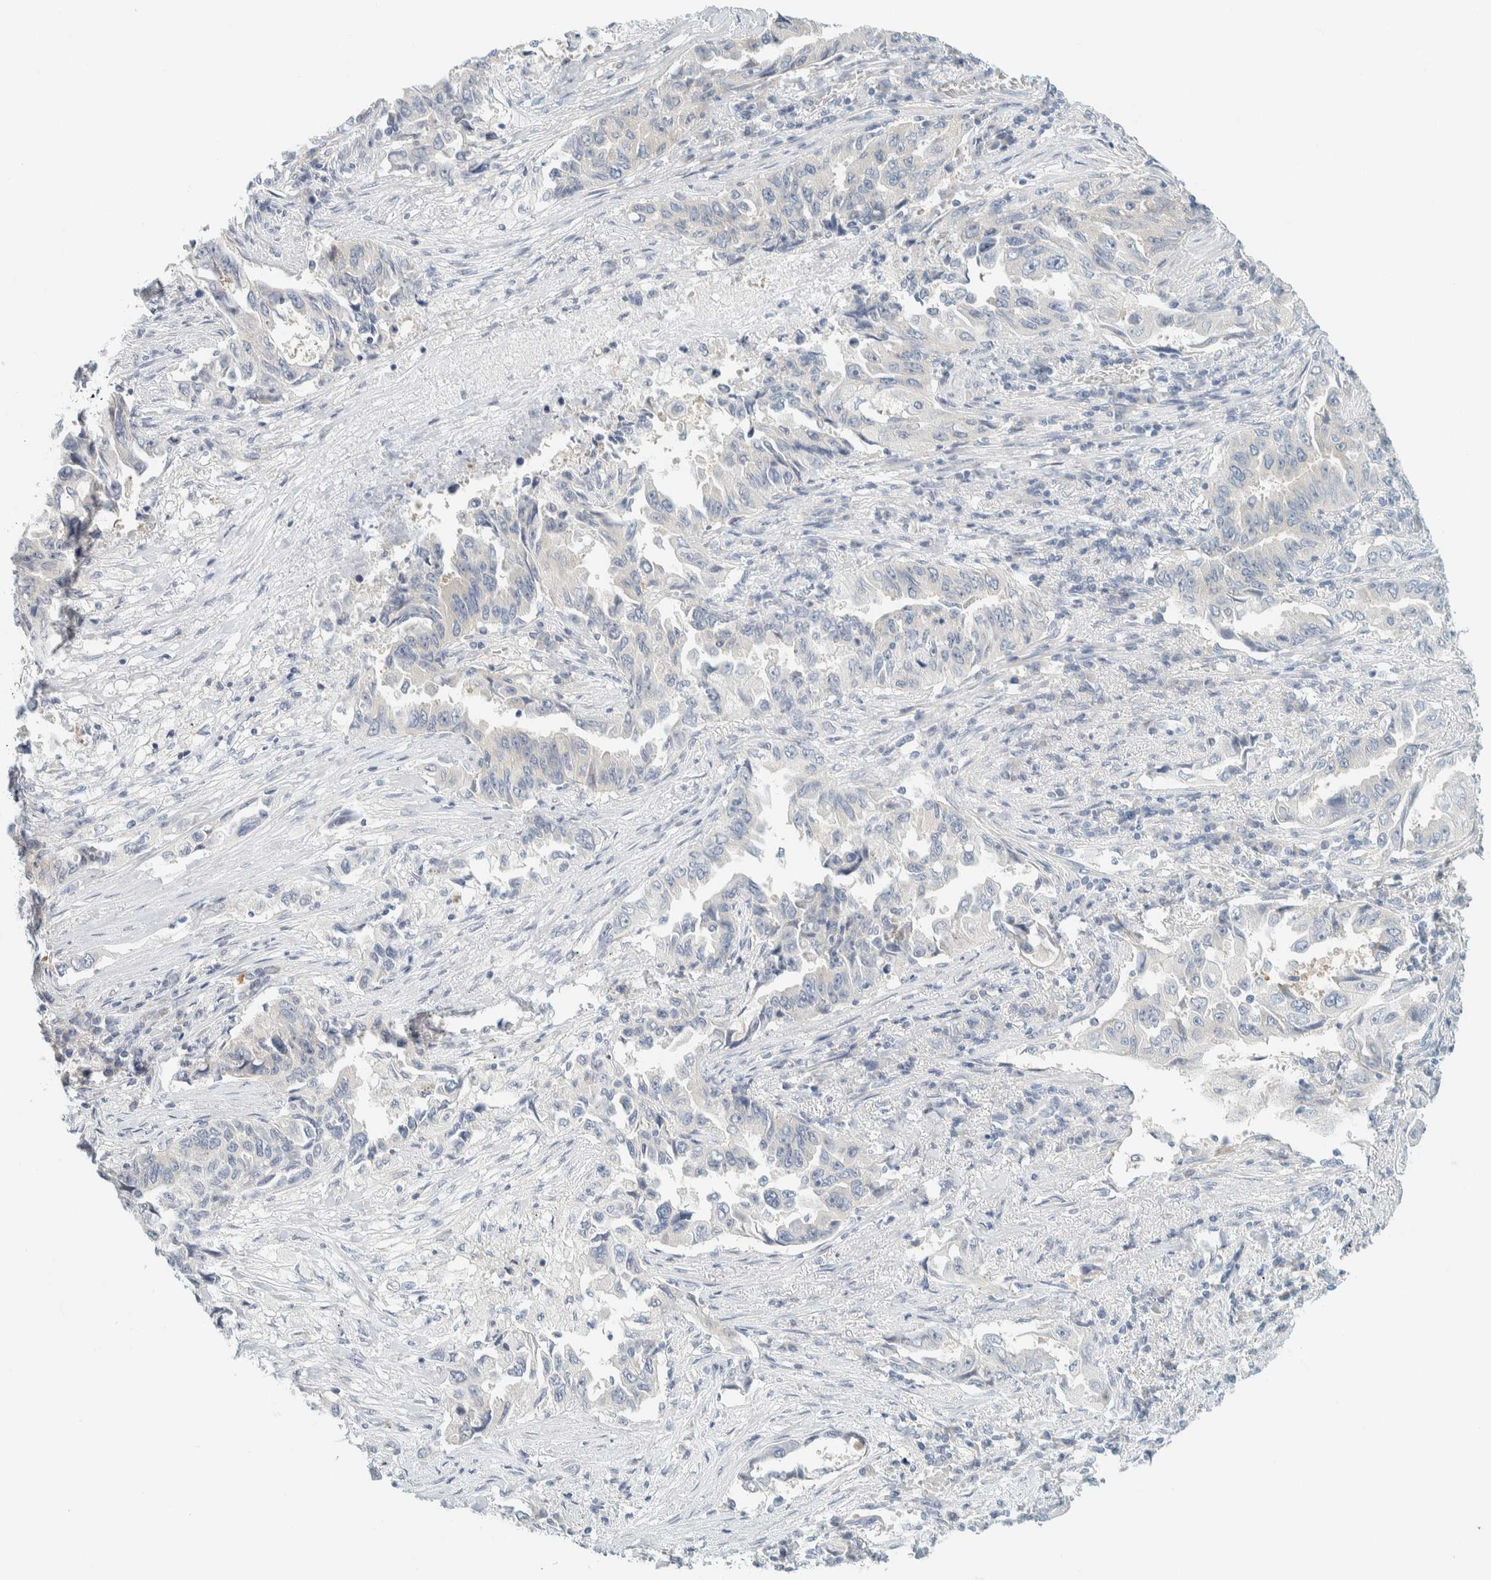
{"staining": {"intensity": "negative", "quantity": "none", "location": "none"}, "tissue": "lung cancer", "cell_type": "Tumor cells", "image_type": "cancer", "snomed": [{"axis": "morphology", "description": "Adenocarcinoma, NOS"}, {"axis": "topography", "description": "Lung"}], "caption": "DAB (3,3'-diaminobenzidine) immunohistochemical staining of human lung adenocarcinoma exhibits no significant positivity in tumor cells.", "gene": "PTGES3L-AARSD1", "patient": {"sex": "female", "age": 51}}